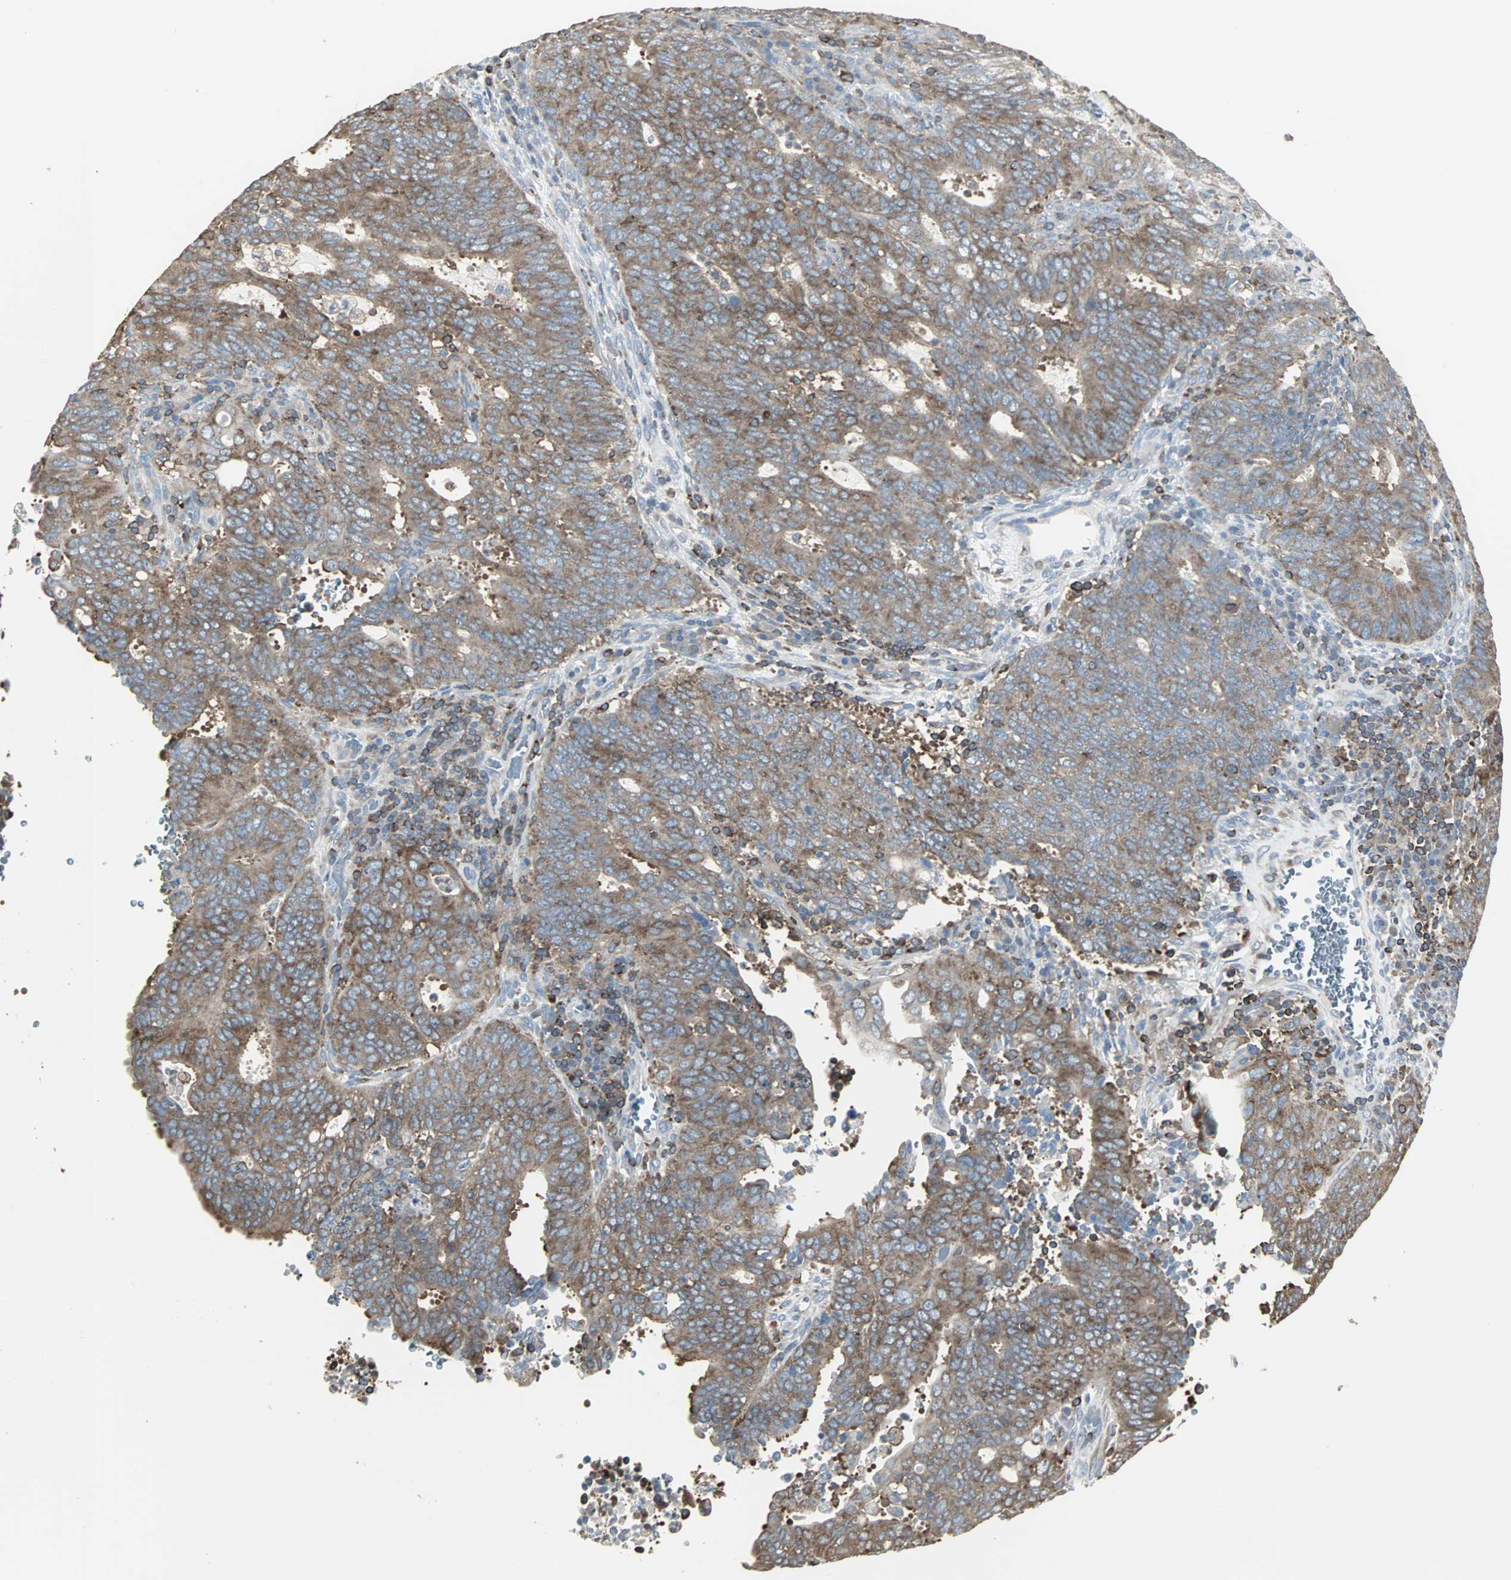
{"staining": {"intensity": "strong", "quantity": ">75%", "location": "cytoplasmic/membranous"}, "tissue": "cervical cancer", "cell_type": "Tumor cells", "image_type": "cancer", "snomed": [{"axis": "morphology", "description": "Adenocarcinoma, NOS"}, {"axis": "topography", "description": "Cervix"}], "caption": "Immunohistochemistry (IHC) of human cervical adenocarcinoma displays high levels of strong cytoplasmic/membranous staining in about >75% of tumor cells.", "gene": "LRRFIP1", "patient": {"sex": "female", "age": 44}}